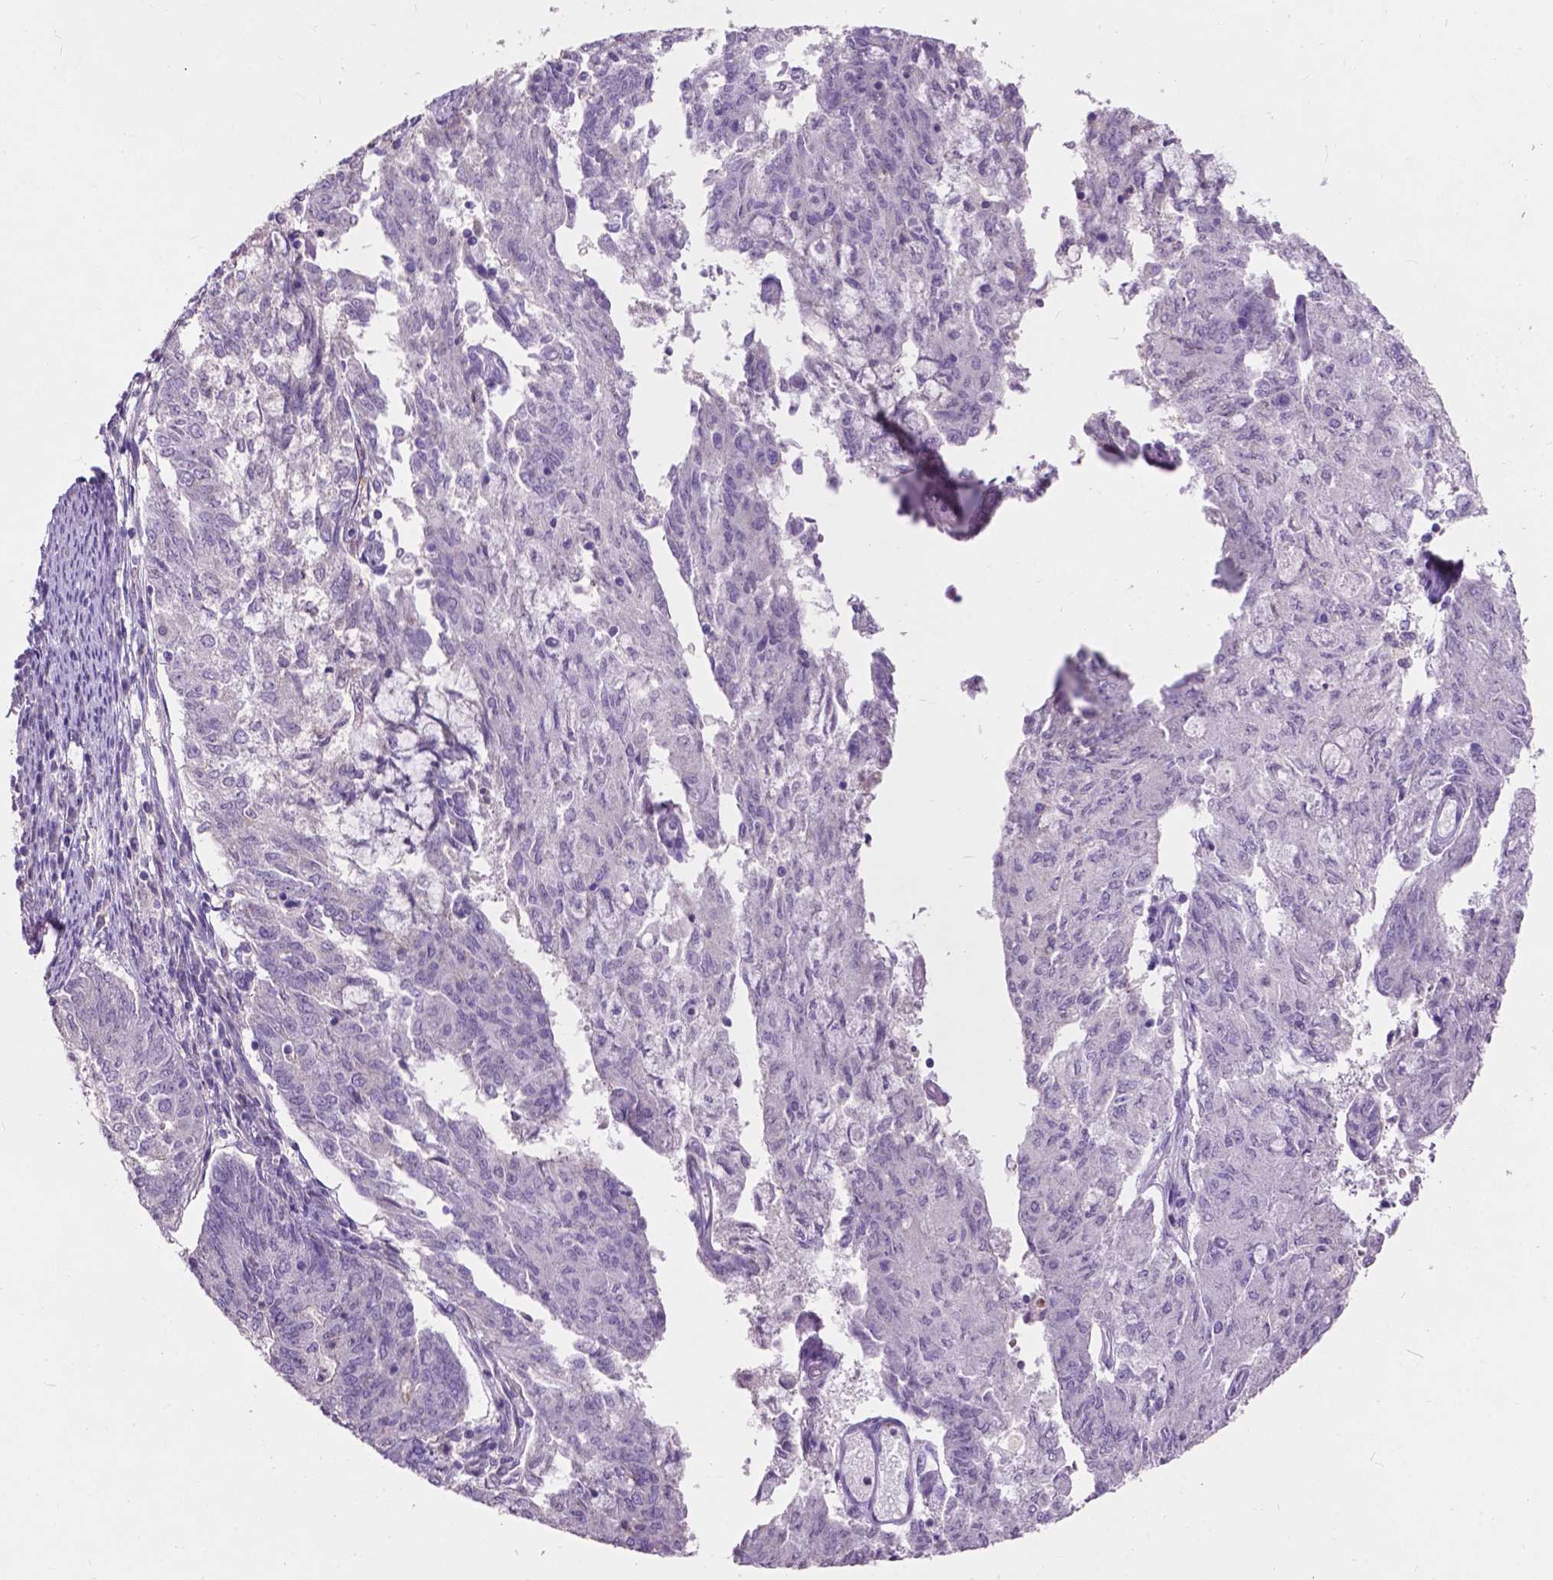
{"staining": {"intensity": "negative", "quantity": "none", "location": "none"}, "tissue": "endometrial cancer", "cell_type": "Tumor cells", "image_type": "cancer", "snomed": [{"axis": "morphology", "description": "Adenocarcinoma, NOS"}, {"axis": "topography", "description": "Endometrium"}], "caption": "Endometrial cancer was stained to show a protein in brown. There is no significant positivity in tumor cells.", "gene": "PLSCR1", "patient": {"sex": "female", "age": 82}}